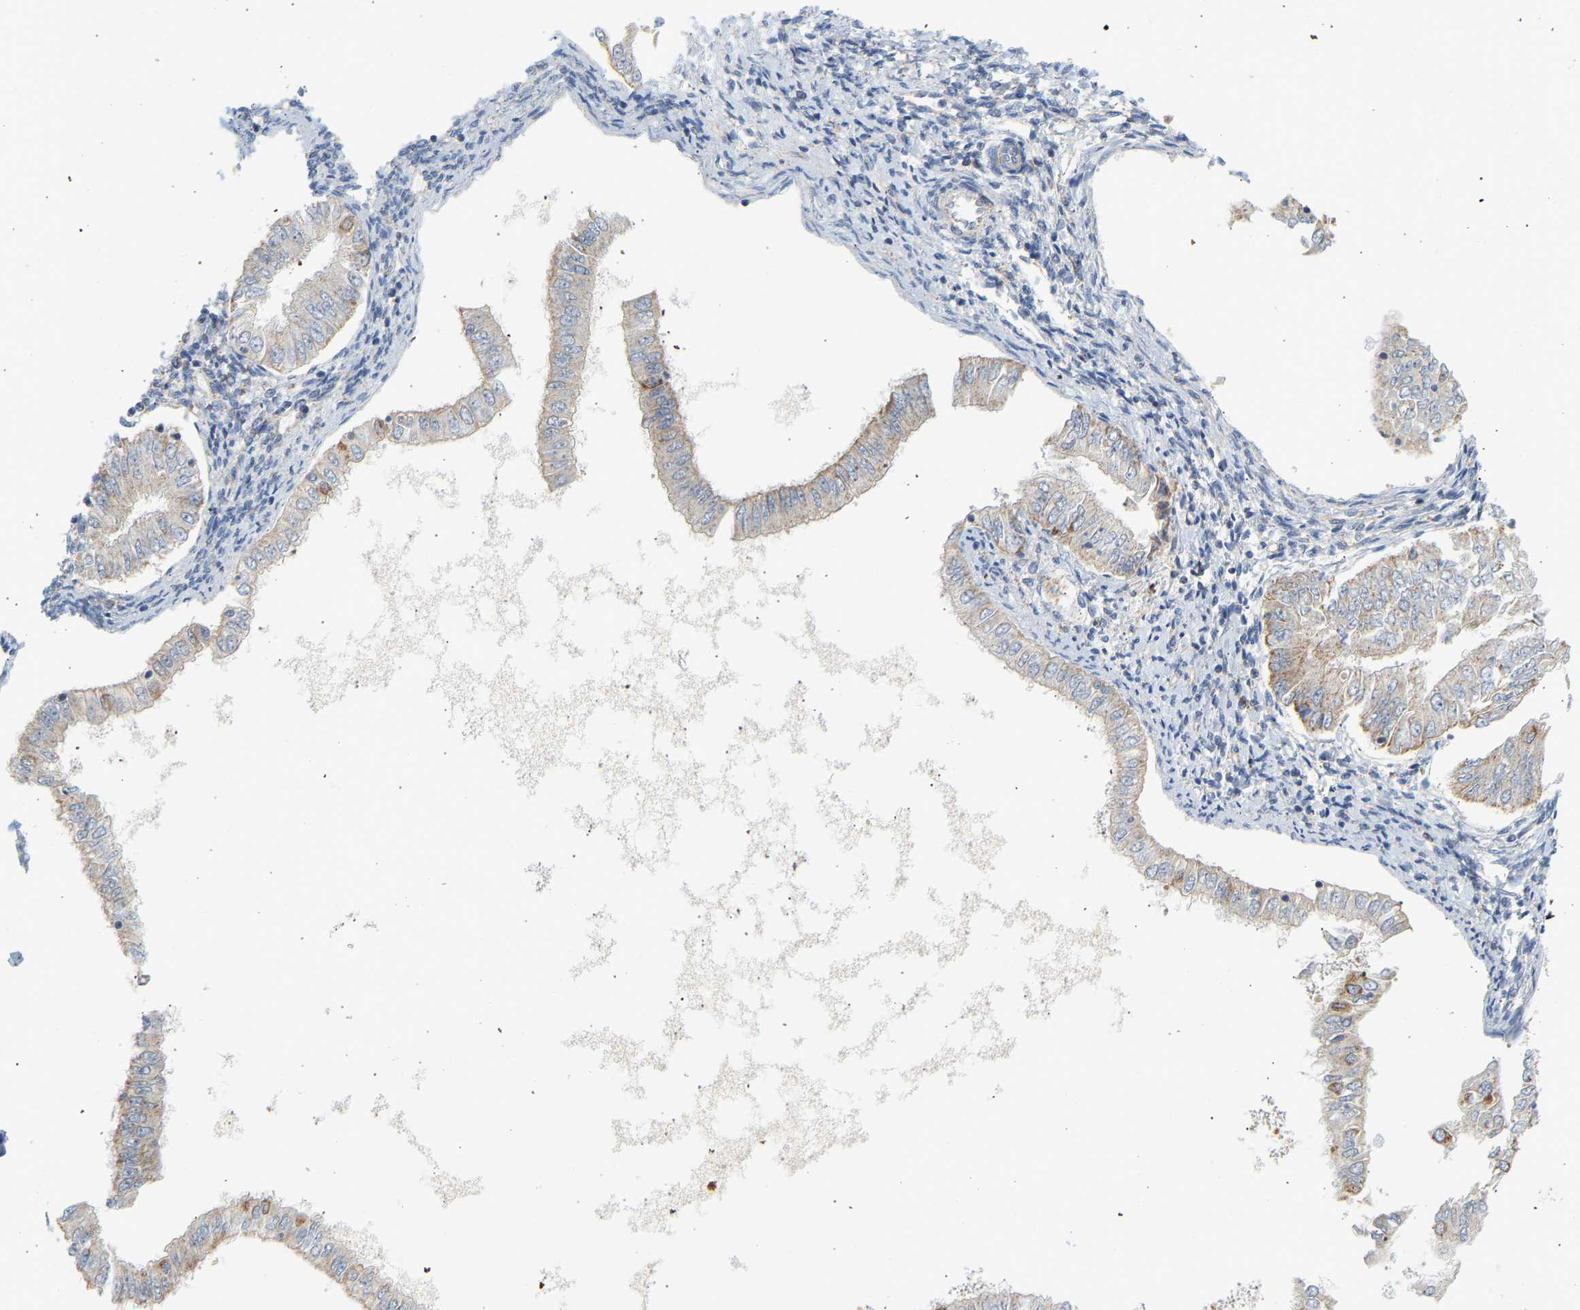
{"staining": {"intensity": "moderate", "quantity": "<25%", "location": "cytoplasmic/membranous"}, "tissue": "endometrial cancer", "cell_type": "Tumor cells", "image_type": "cancer", "snomed": [{"axis": "morphology", "description": "Adenocarcinoma, NOS"}, {"axis": "topography", "description": "Endometrium"}], "caption": "A micrograph showing moderate cytoplasmic/membranous expression in about <25% of tumor cells in endometrial cancer, as visualized by brown immunohistochemical staining.", "gene": "GRPEL2", "patient": {"sex": "female", "age": 53}}